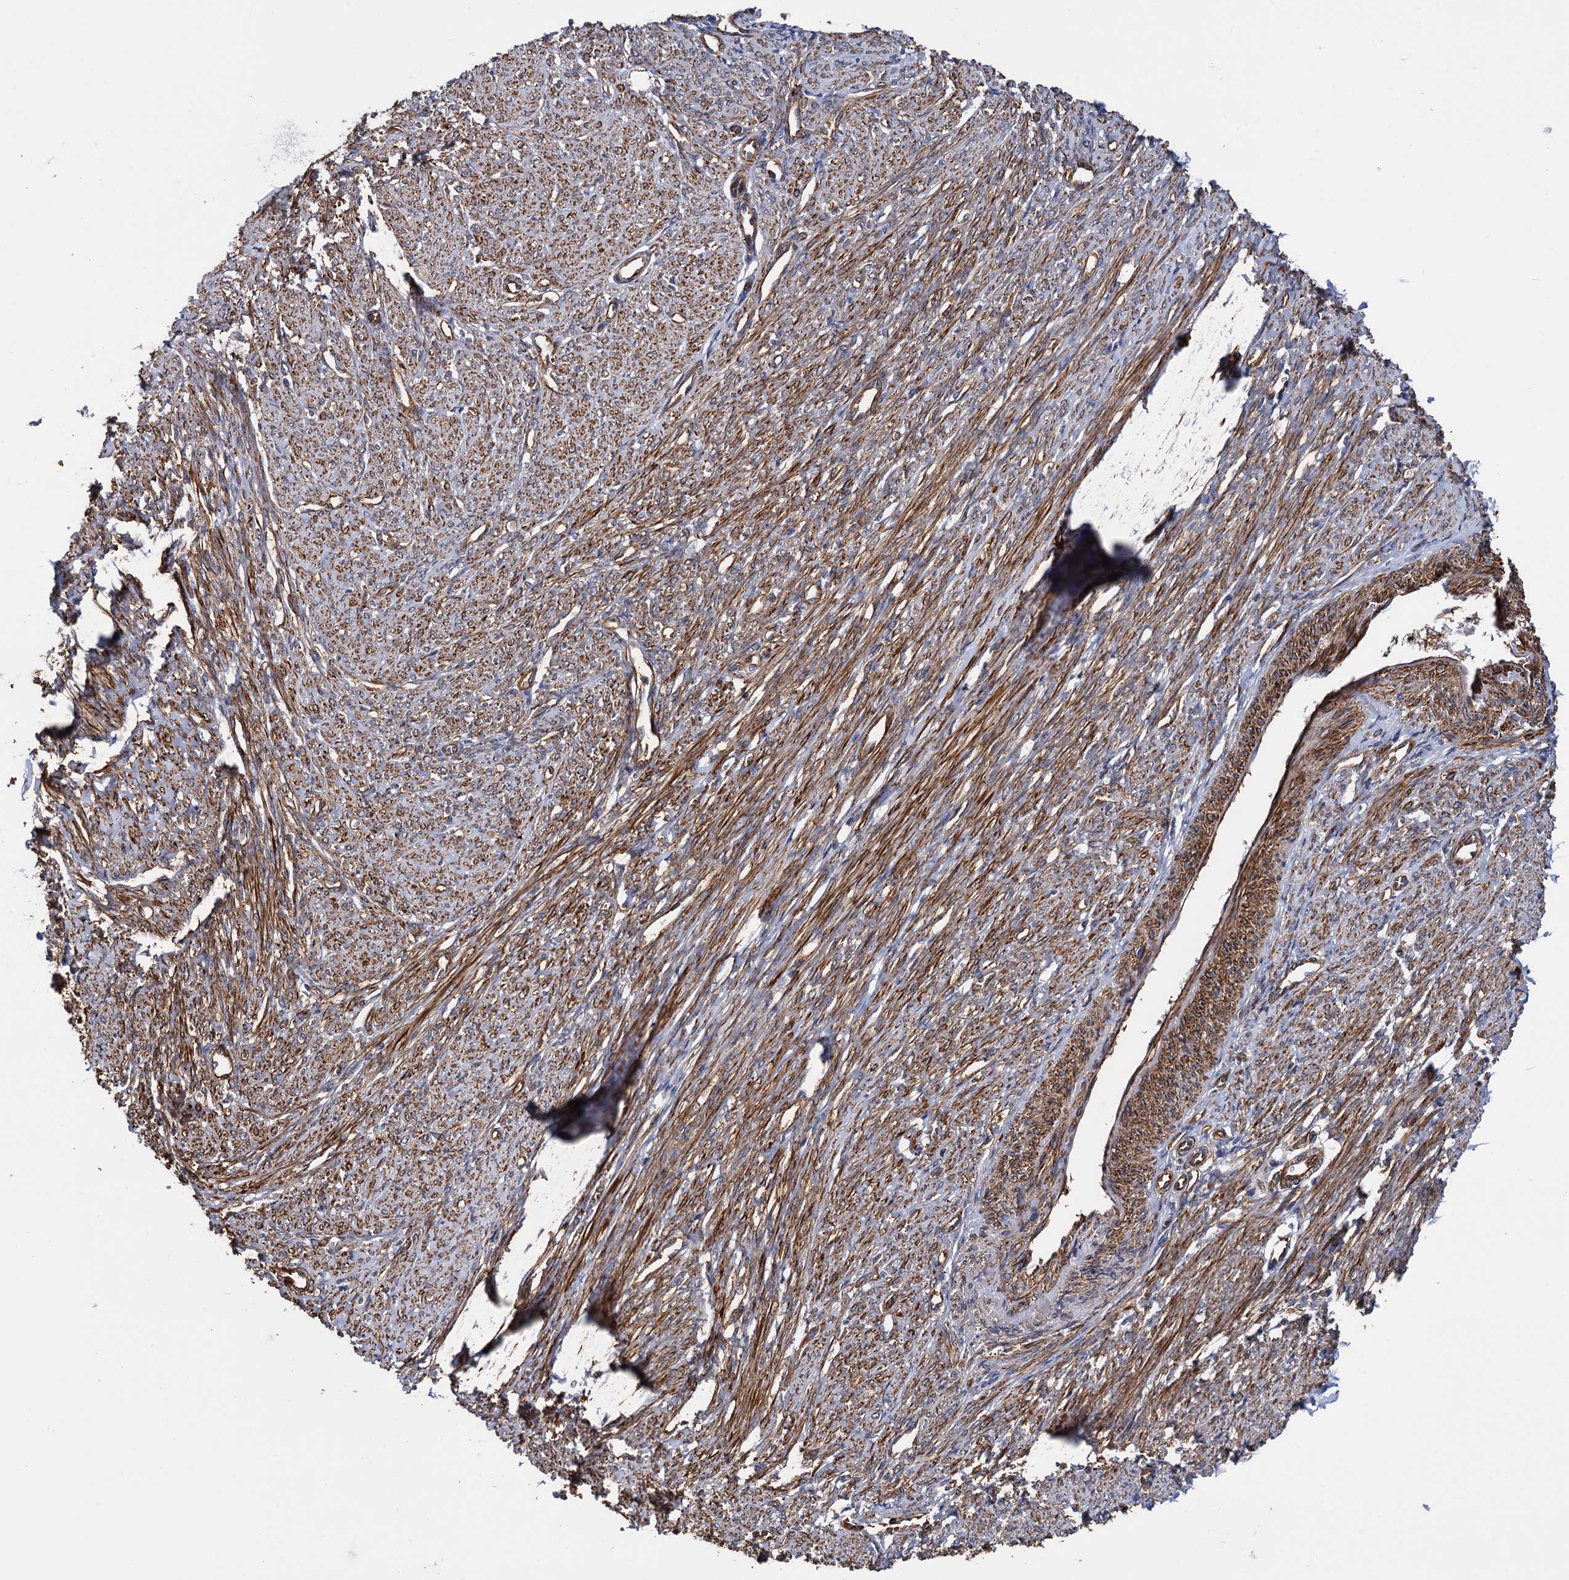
{"staining": {"intensity": "strong", "quantity": ">75%", "location": "cytoplasmic/membranous"}, "tissue": "smooth muscle", "cell_type": "Smooth muscle cells", "image_type": "normal", "snomed": [{"axis": "morphology", "description": "Normal tissue, NOS"}, {"axis": "topography", "description": "Smooth muscle"}, {"axis": "topography", "description": "Uterus"}], "caption": "DAB immunohistochemical staining of normal human smooth muscle exhibits strong cytoplasmic/membranous protein expression in approximately >75% of smooth muscle cells.", "gene": "ATP8B4", "patient": {"sex": "female", "age": 59}}